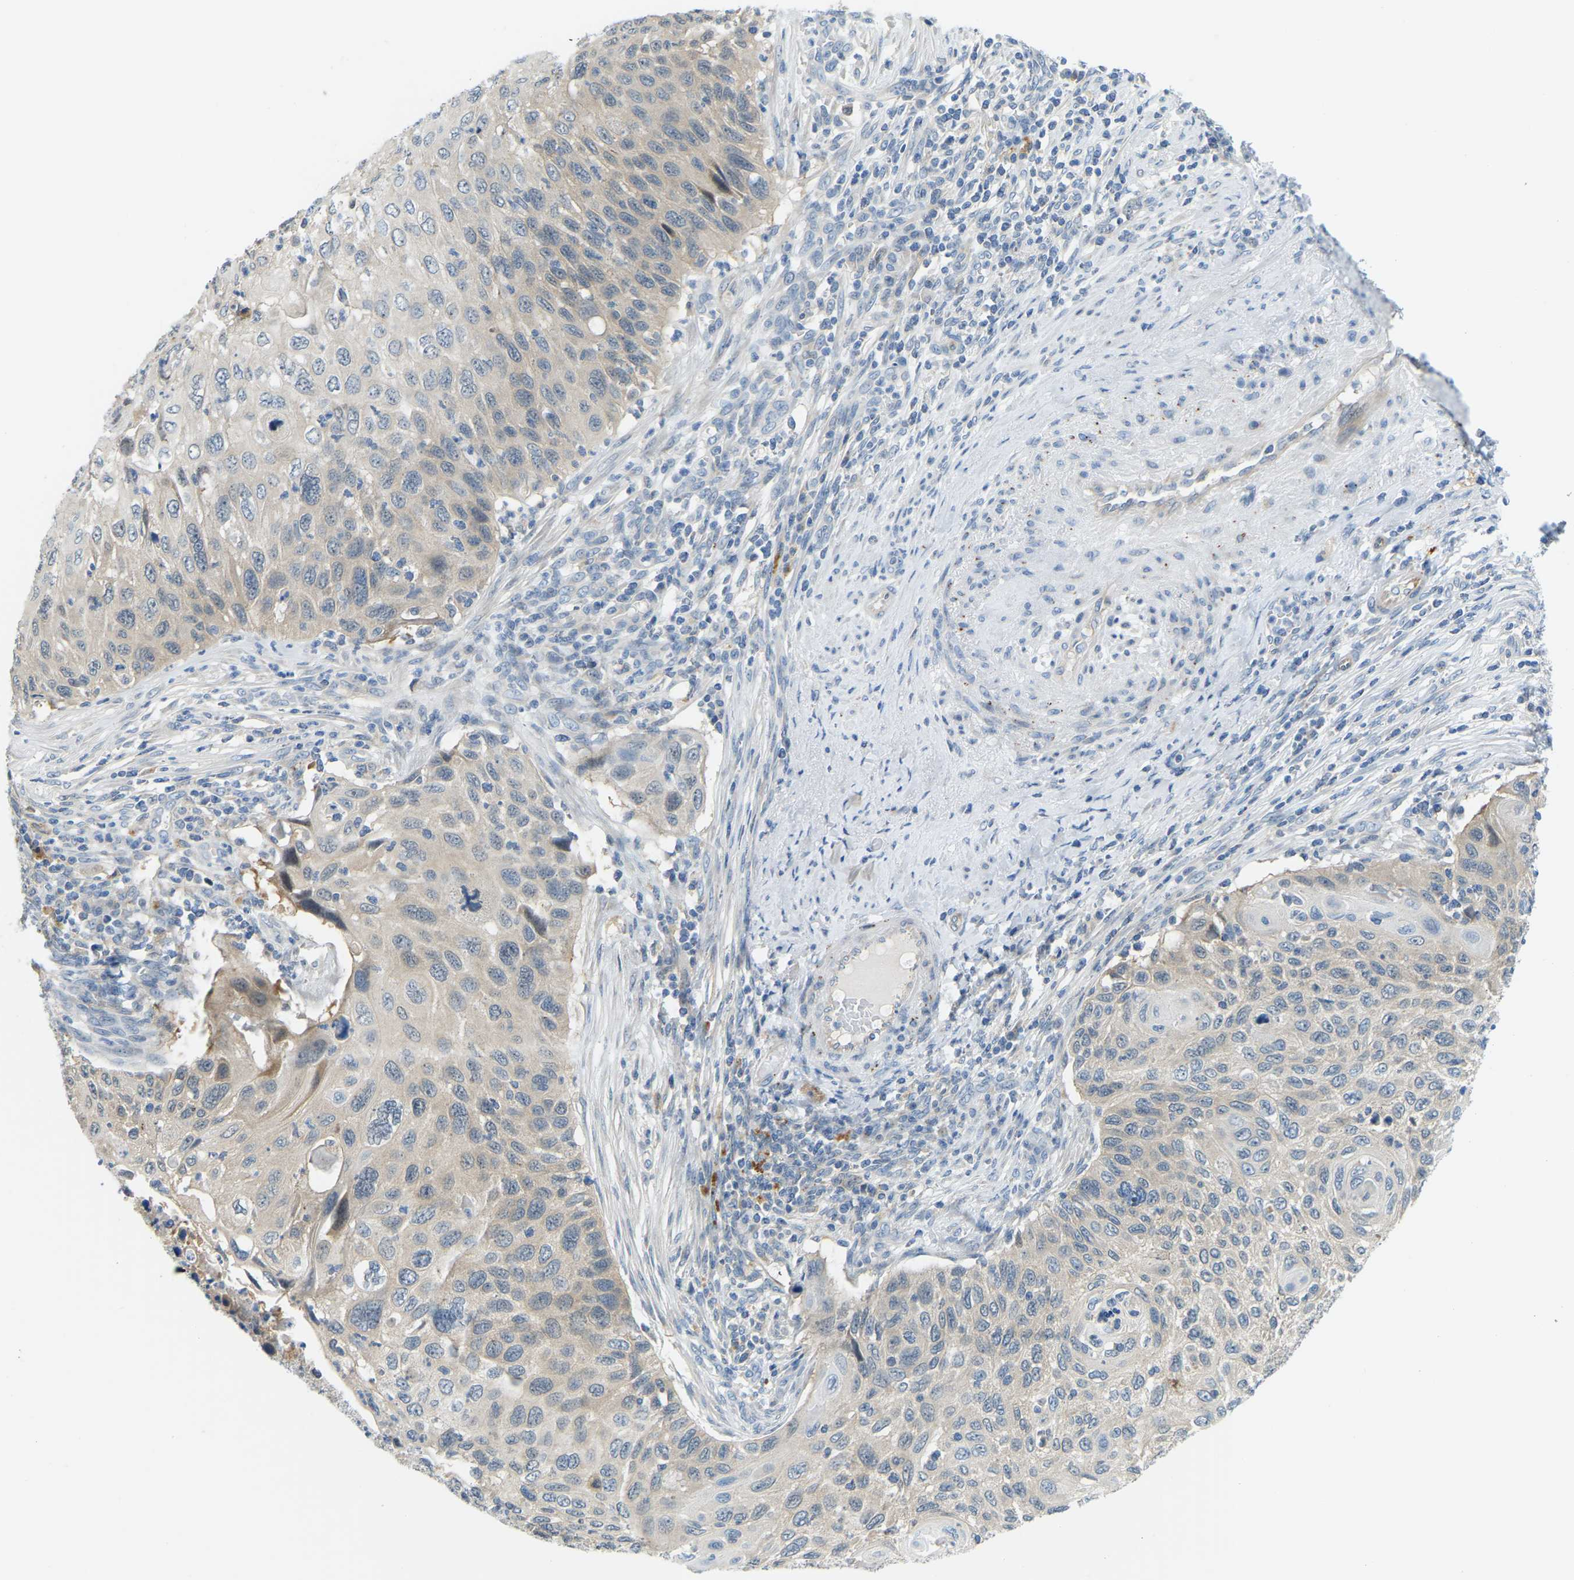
{"staining": {"intensity": "negative", "quantity": "none", "location": "none"}, "tissue": "cervical cancer", "cell_type": "Tumor cells", "image_type": "cancer", "snomed": [{"axis": "morphology", "description": "Squamous cell carcinoma, NOS"}, {"axis": "topography", "description": "Cervix"}], "caption": "Protein analysis of cervical squamous cell carcinoma shows no significant staining in tumor cells.", "gene": "NME8", "patient": {"sex": "female", "age": 70}}